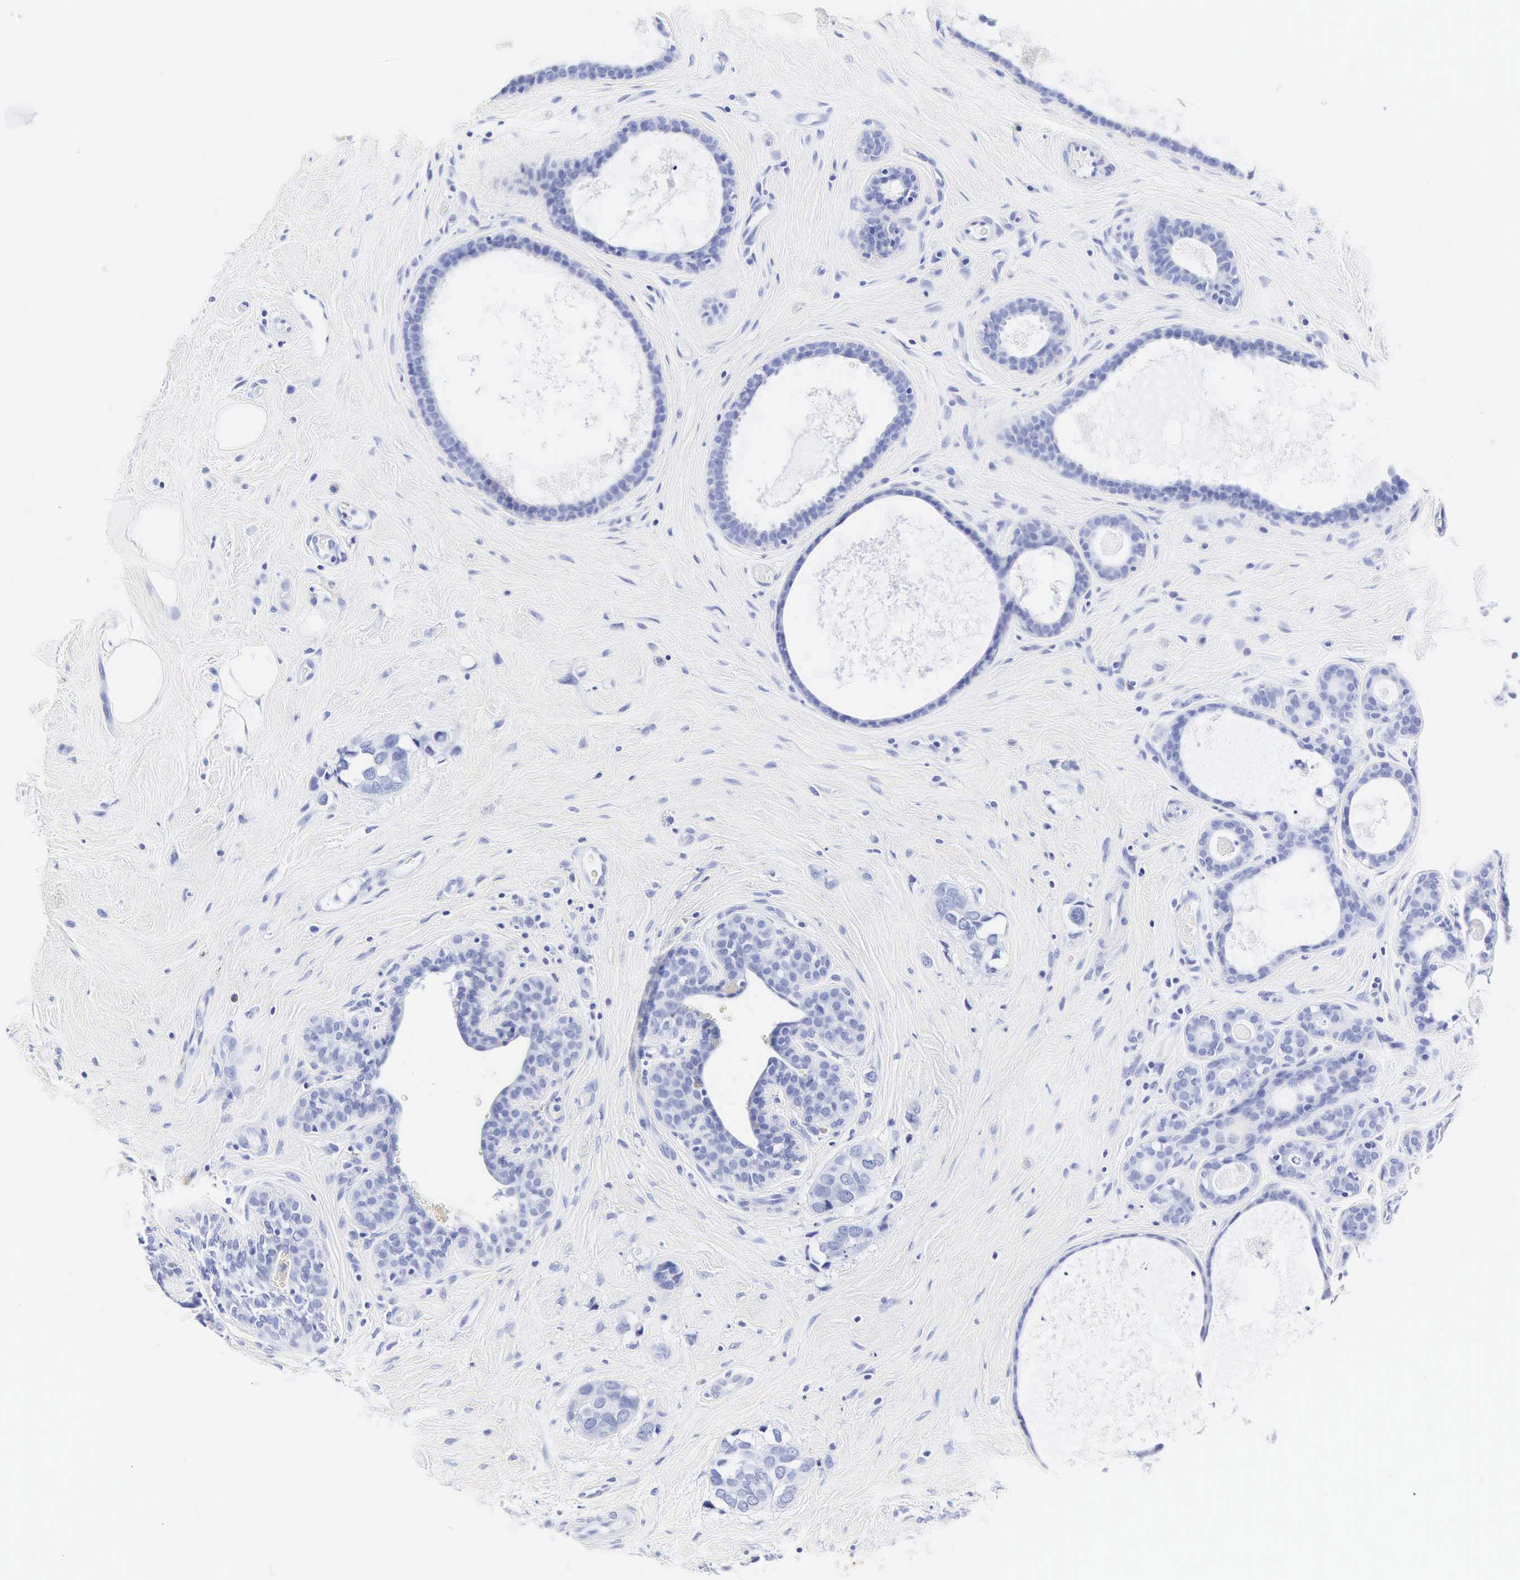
{"staining": {"intensity": "negative", "quantity": "none", "location": "none"}, "tissue": "breast cancer", "cell_type": "Tumor cells", "image_type": "cancer", "snomed": [{"axis": "morphology", "description": "Duct carcinoma"}, {"axis": "topography", "description": "Breast"}], "caption": "Immunohistochemistry (IHC) of human breast cancer reveals no positivity in tumor cells.", "gene": "INS", "patient": {"sex": "female", "age": 72}}